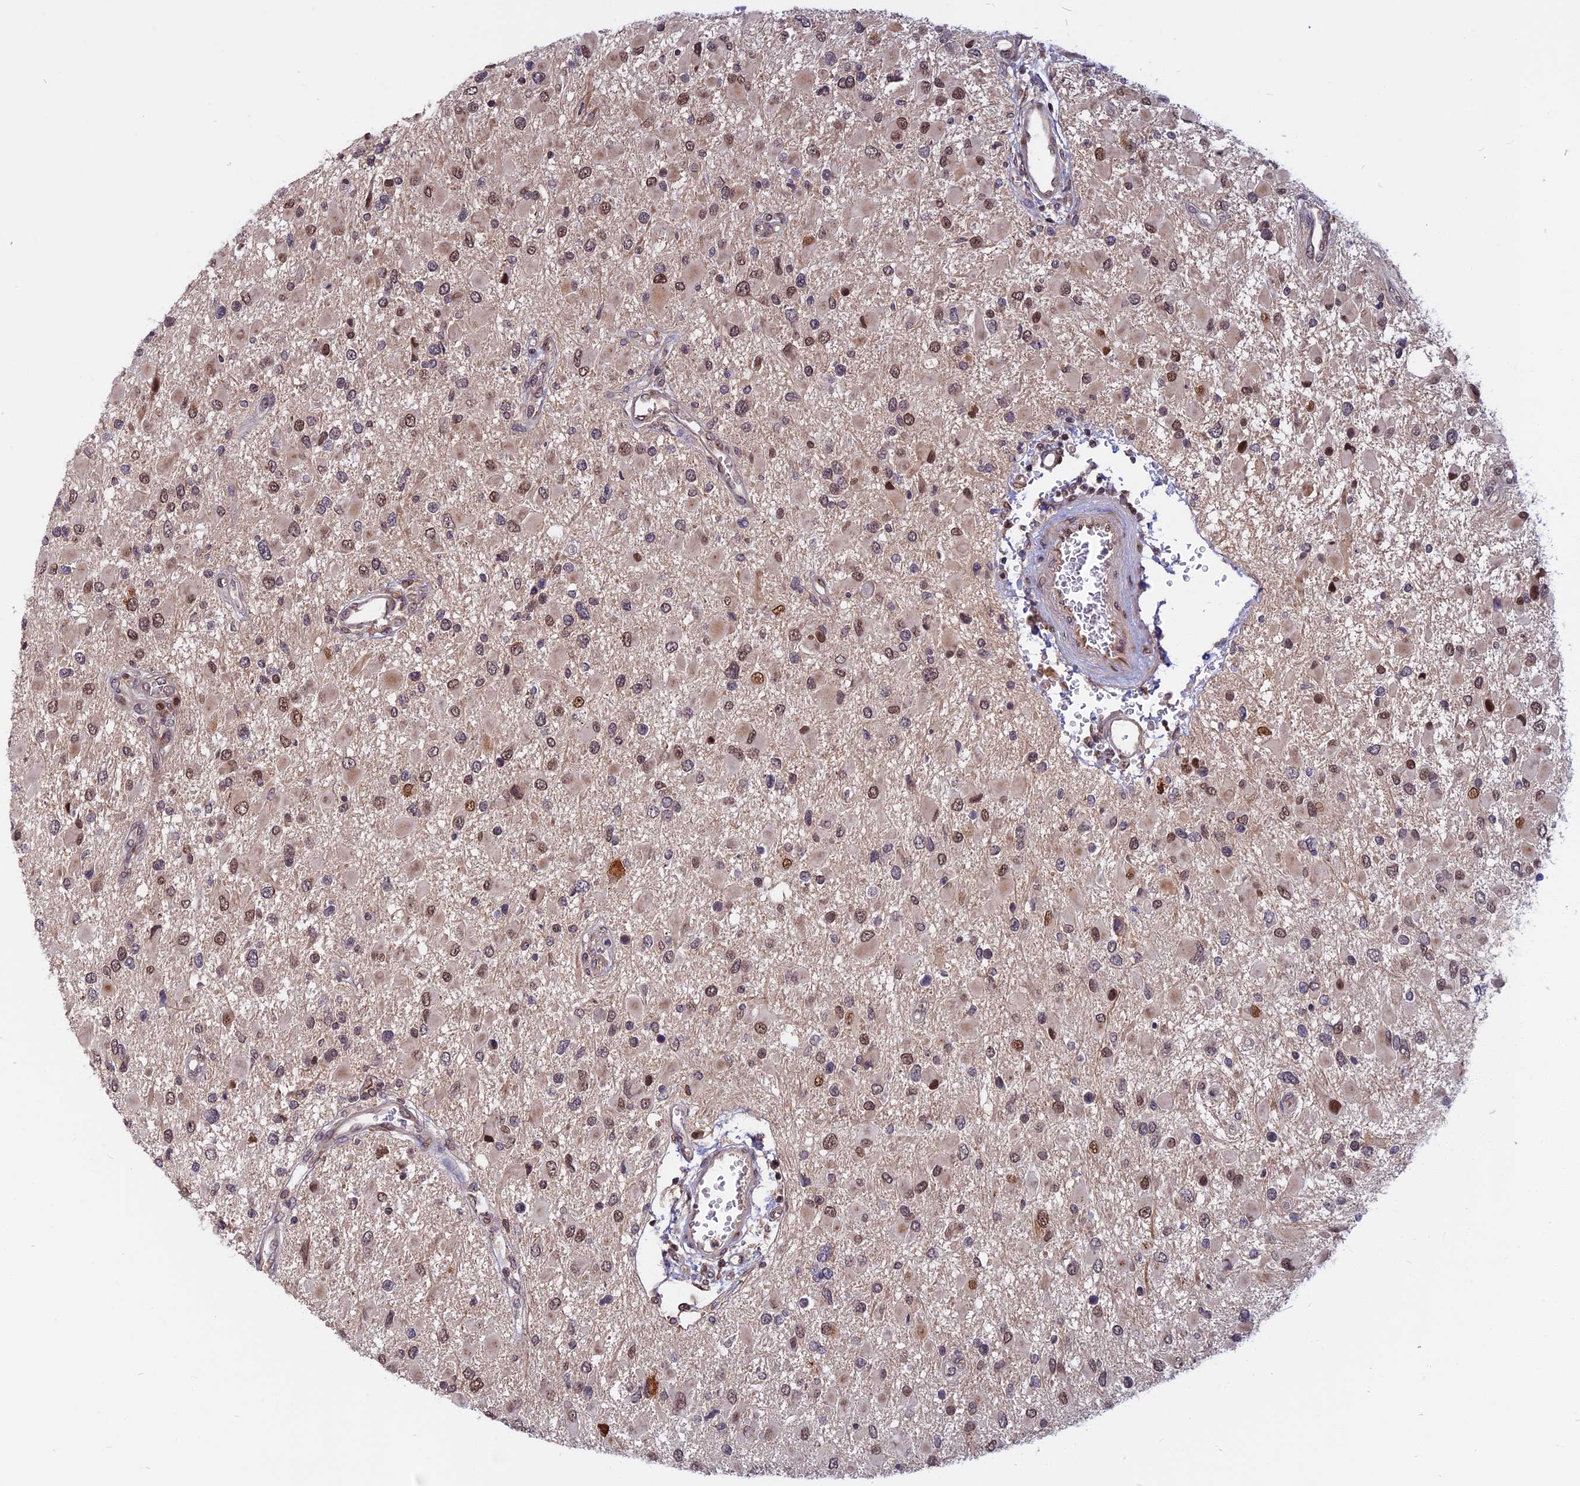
{"staining": {"intensity": "moderate", "quantity": ">75%", "location": "nuclear"}, "tissue": "glioma", "cell_type": "Tumor cells", "image_type": "cancer", "snomed": [{"axis": "morphology", "description": "Glioma, malignant, High grade"}, {"axis": "topography", "description": "Brain"}], "caption": "DAB (3,3'-diaminobenzidine) immunohistochemical staining of malignant glioma (high-grade) demonstrates moderate nuclear protein expression in approximately >75% of tumor cells. Using DAB (brown) and hematoxylin (blue) stains, captured at high magnification using brightfield microscopy.", "gene": "CCDC113", "patient": {"sex": "male", "age": 53}}